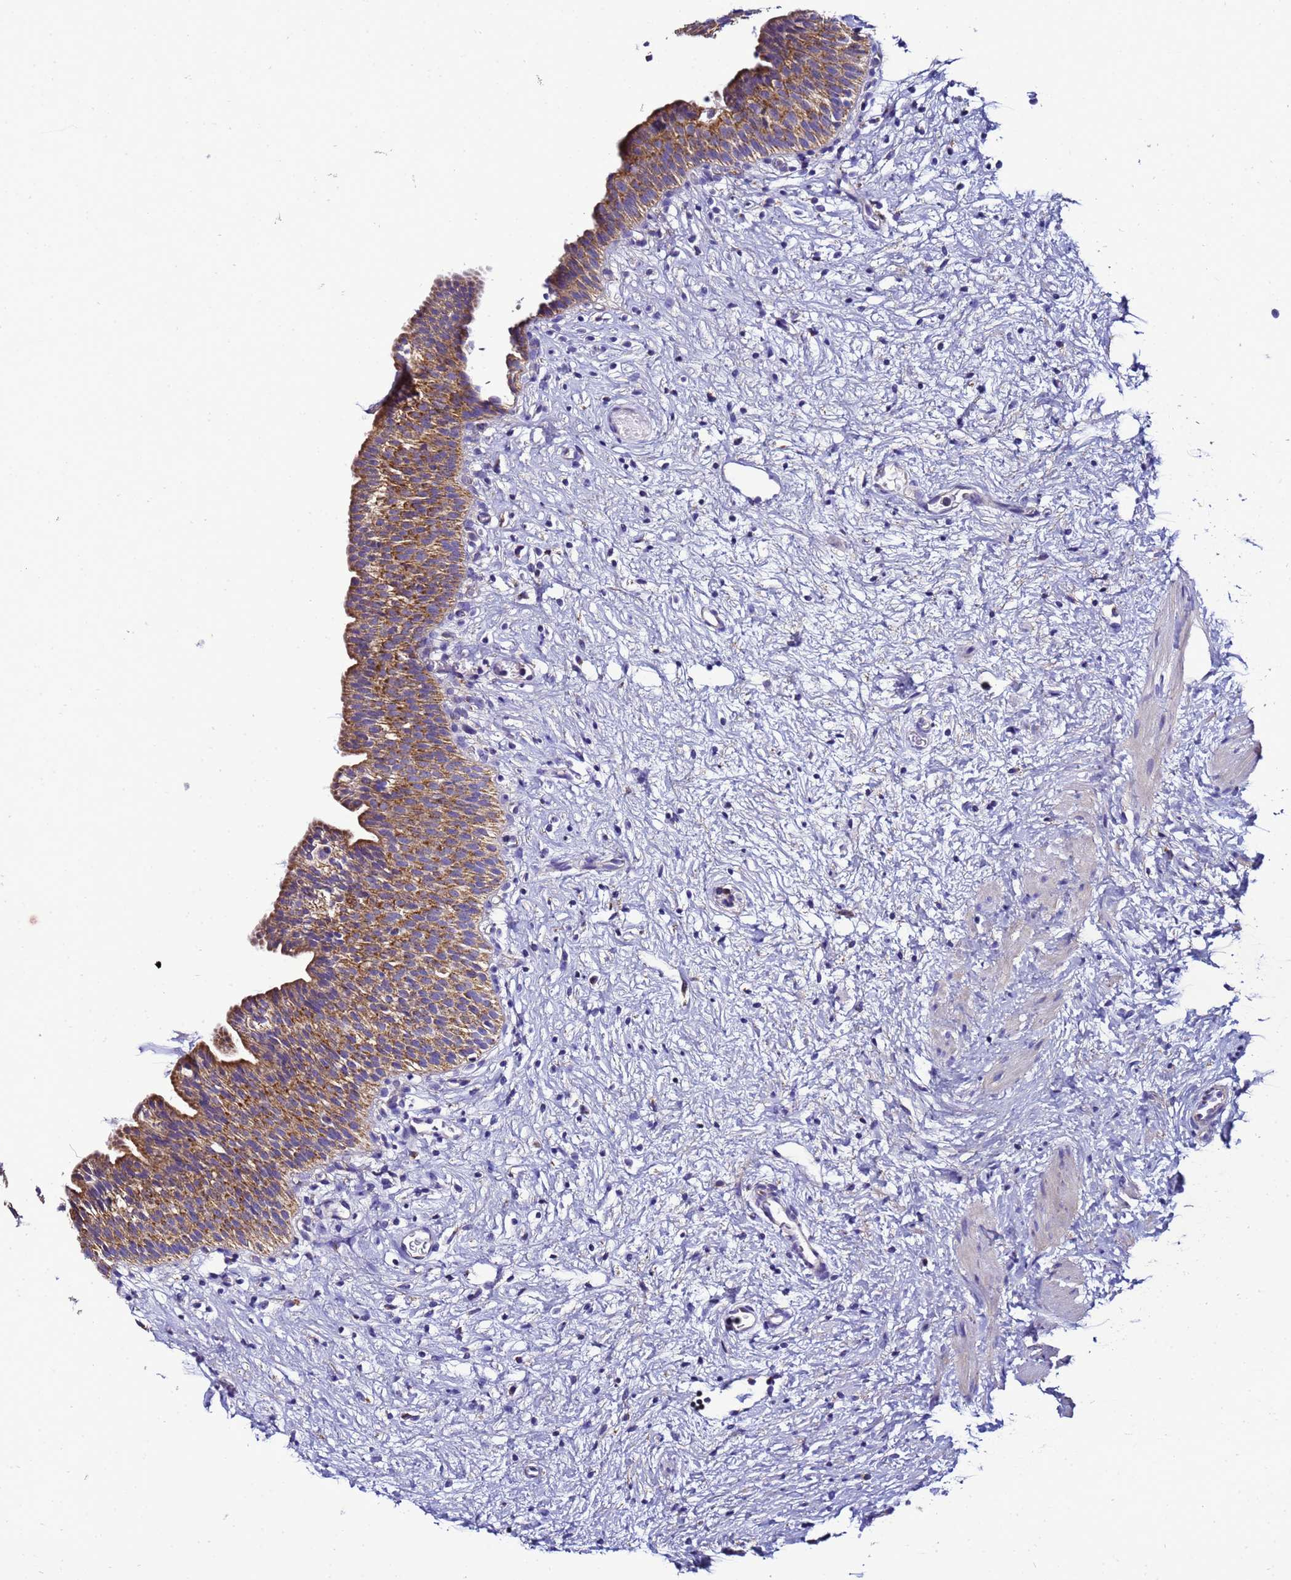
{"staining": {"intensity": "moderate", "quantity": ">75%", "location": "cytoplasmic/membranous"}, "tissue": "urinary bladder", "cell_type": "Urothelial cells", "image_type": "normal", "snomed": [{"axis": "morphology", "description": "Transitional cell carcinoma in-situ"}, {"axis": "topography", "description": "Urinary bladder"}], "caption": "Urinary bladder stained for a protein (brown) demonstrates moderate cytoplasmic/membranous positive expression in about >75% of urothelial cells.", "gene": "HIGD2A", "patient": {"sex": "male", "age": 74}}